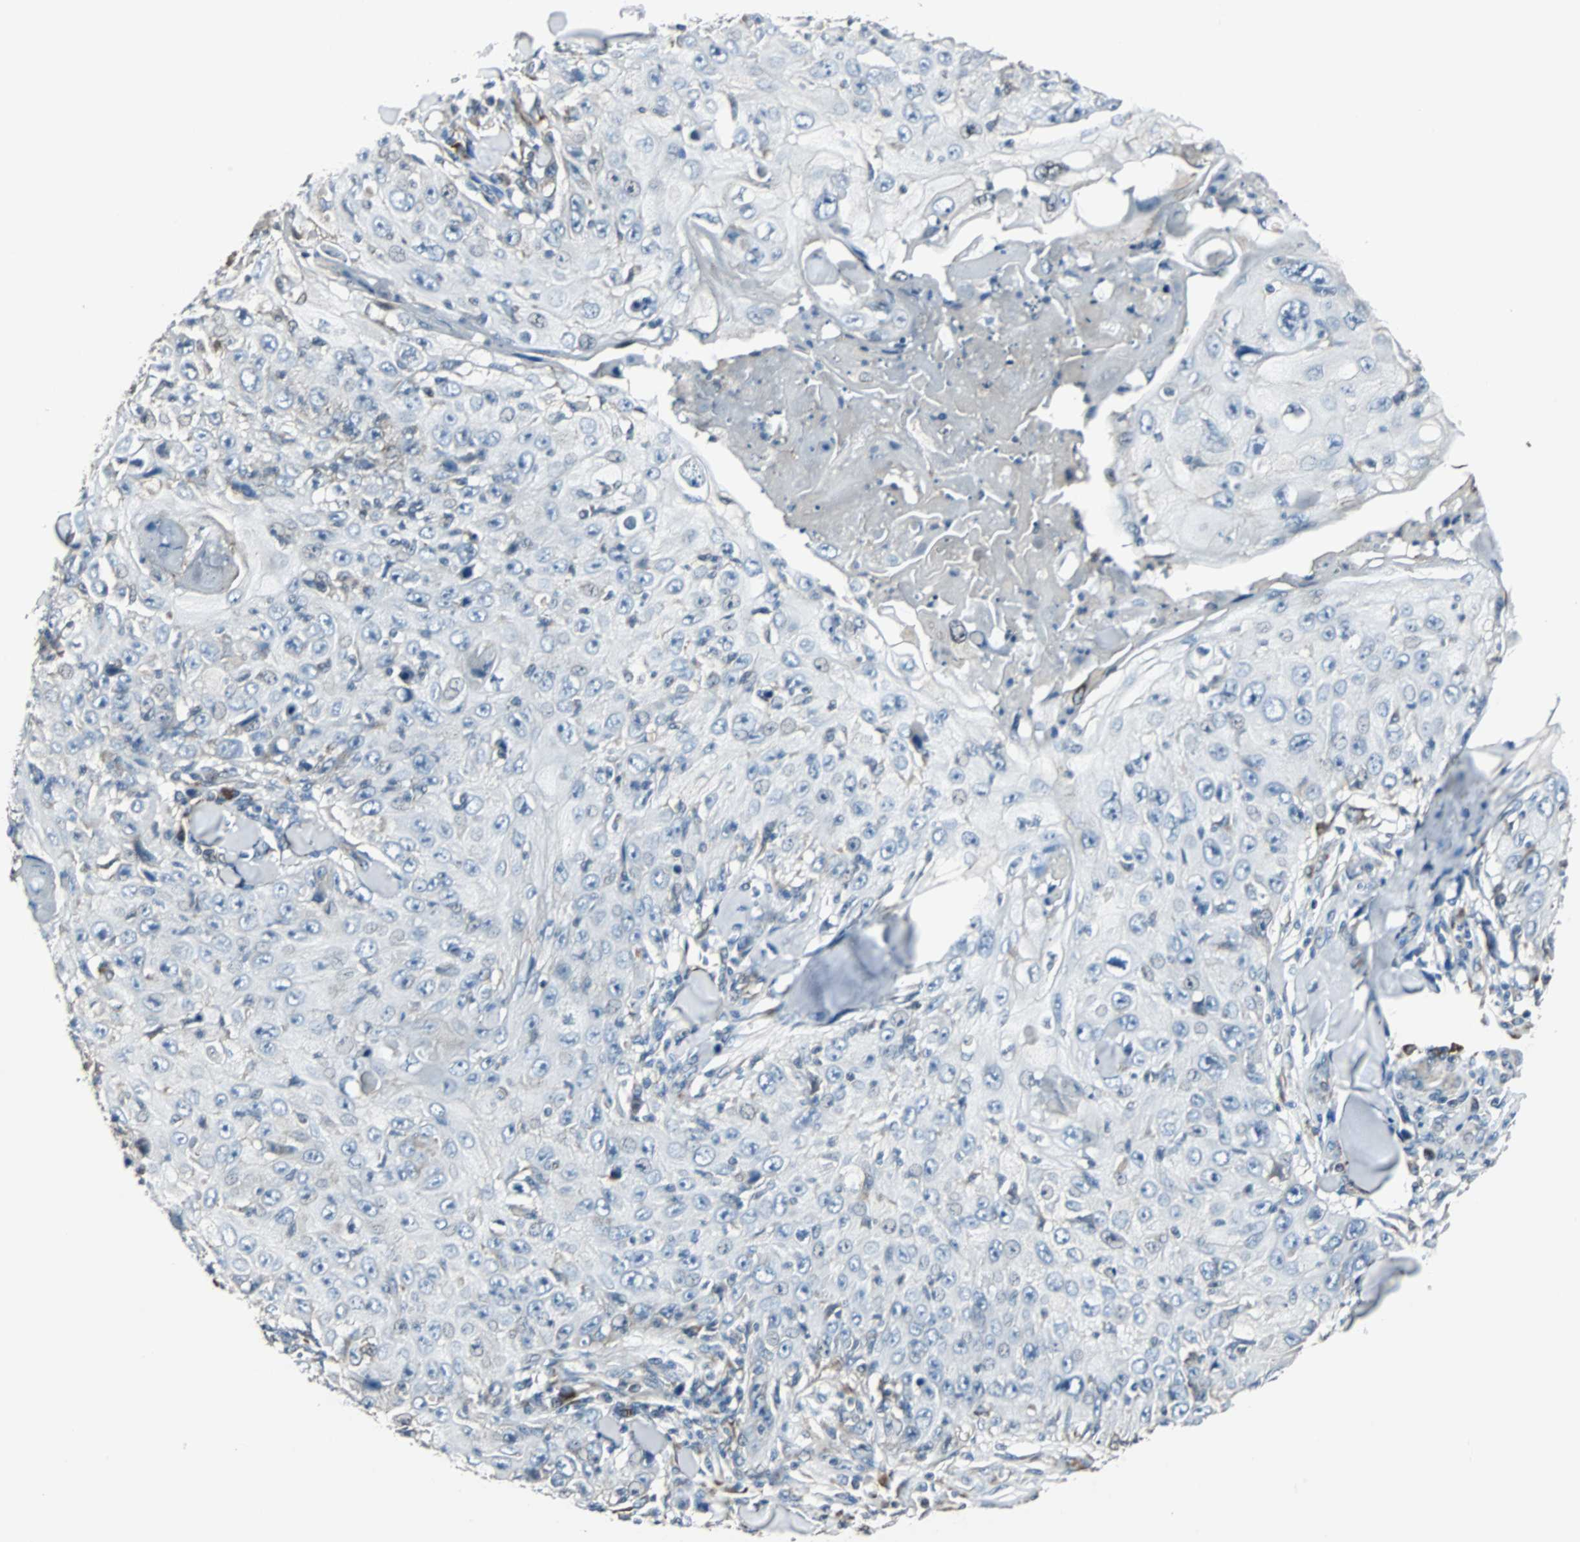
{"staining": {"intensity": "negative", "quantity": "none", "location": "none"}, "tissue": "skin cancer", "cell_type": "Tumor cells", "image_type": "cancer", "snomed": [{"axis": "morphology", "description": "Squamous cell carcinoma, NOS"}, {"axis": "topography", "description": "Skin"}], "caption": "Tumor cells are negative for brown protein staining in skin squamous cell carcinoma. Nuclei are stained in blue.", "gene": "CHP1", "patient": {"sex": "male", "age": 86}}